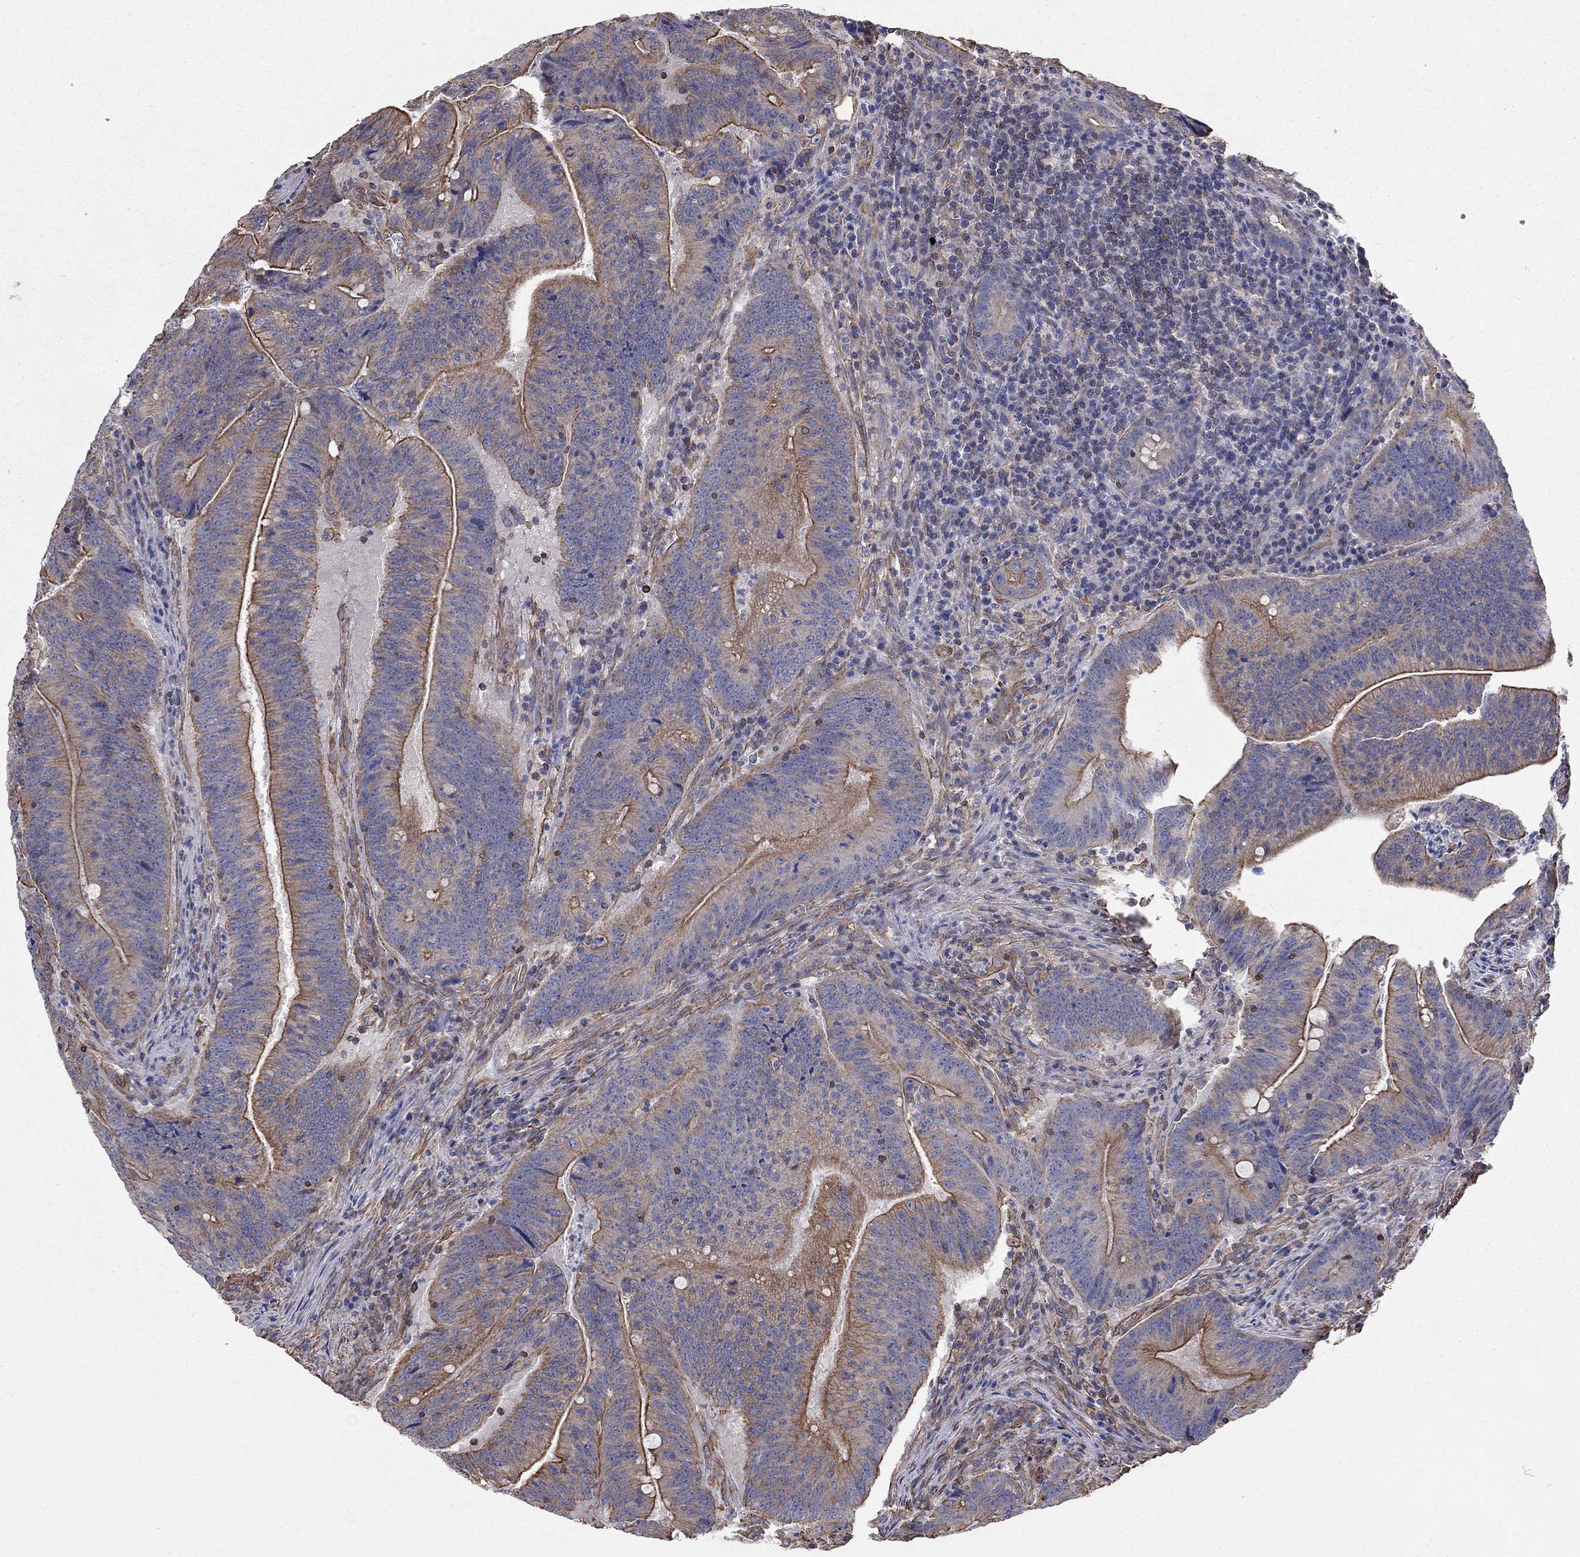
{"staining": {"intensity": "strong", "quantity": "25%-75%", "location": "cytoplasmic/membranous"}, "tissue": "colorectal cancer", "cell_type": "Tumor cells", "image_type": "cancer", "snomed": [{"axis": "morphology", "description": "Adenocarcinoma, NOS"}, {"axis": "topography", "description": "Colon"}], "caption": "Colorectal adenocarcinoma stained with a brown dye exhibits strong cytoplasmic/membranous positive positivity in about 25%-75% of tumor cells.", "gene": "BICDL2", "patient": {"sex": "female", "age": 87}}